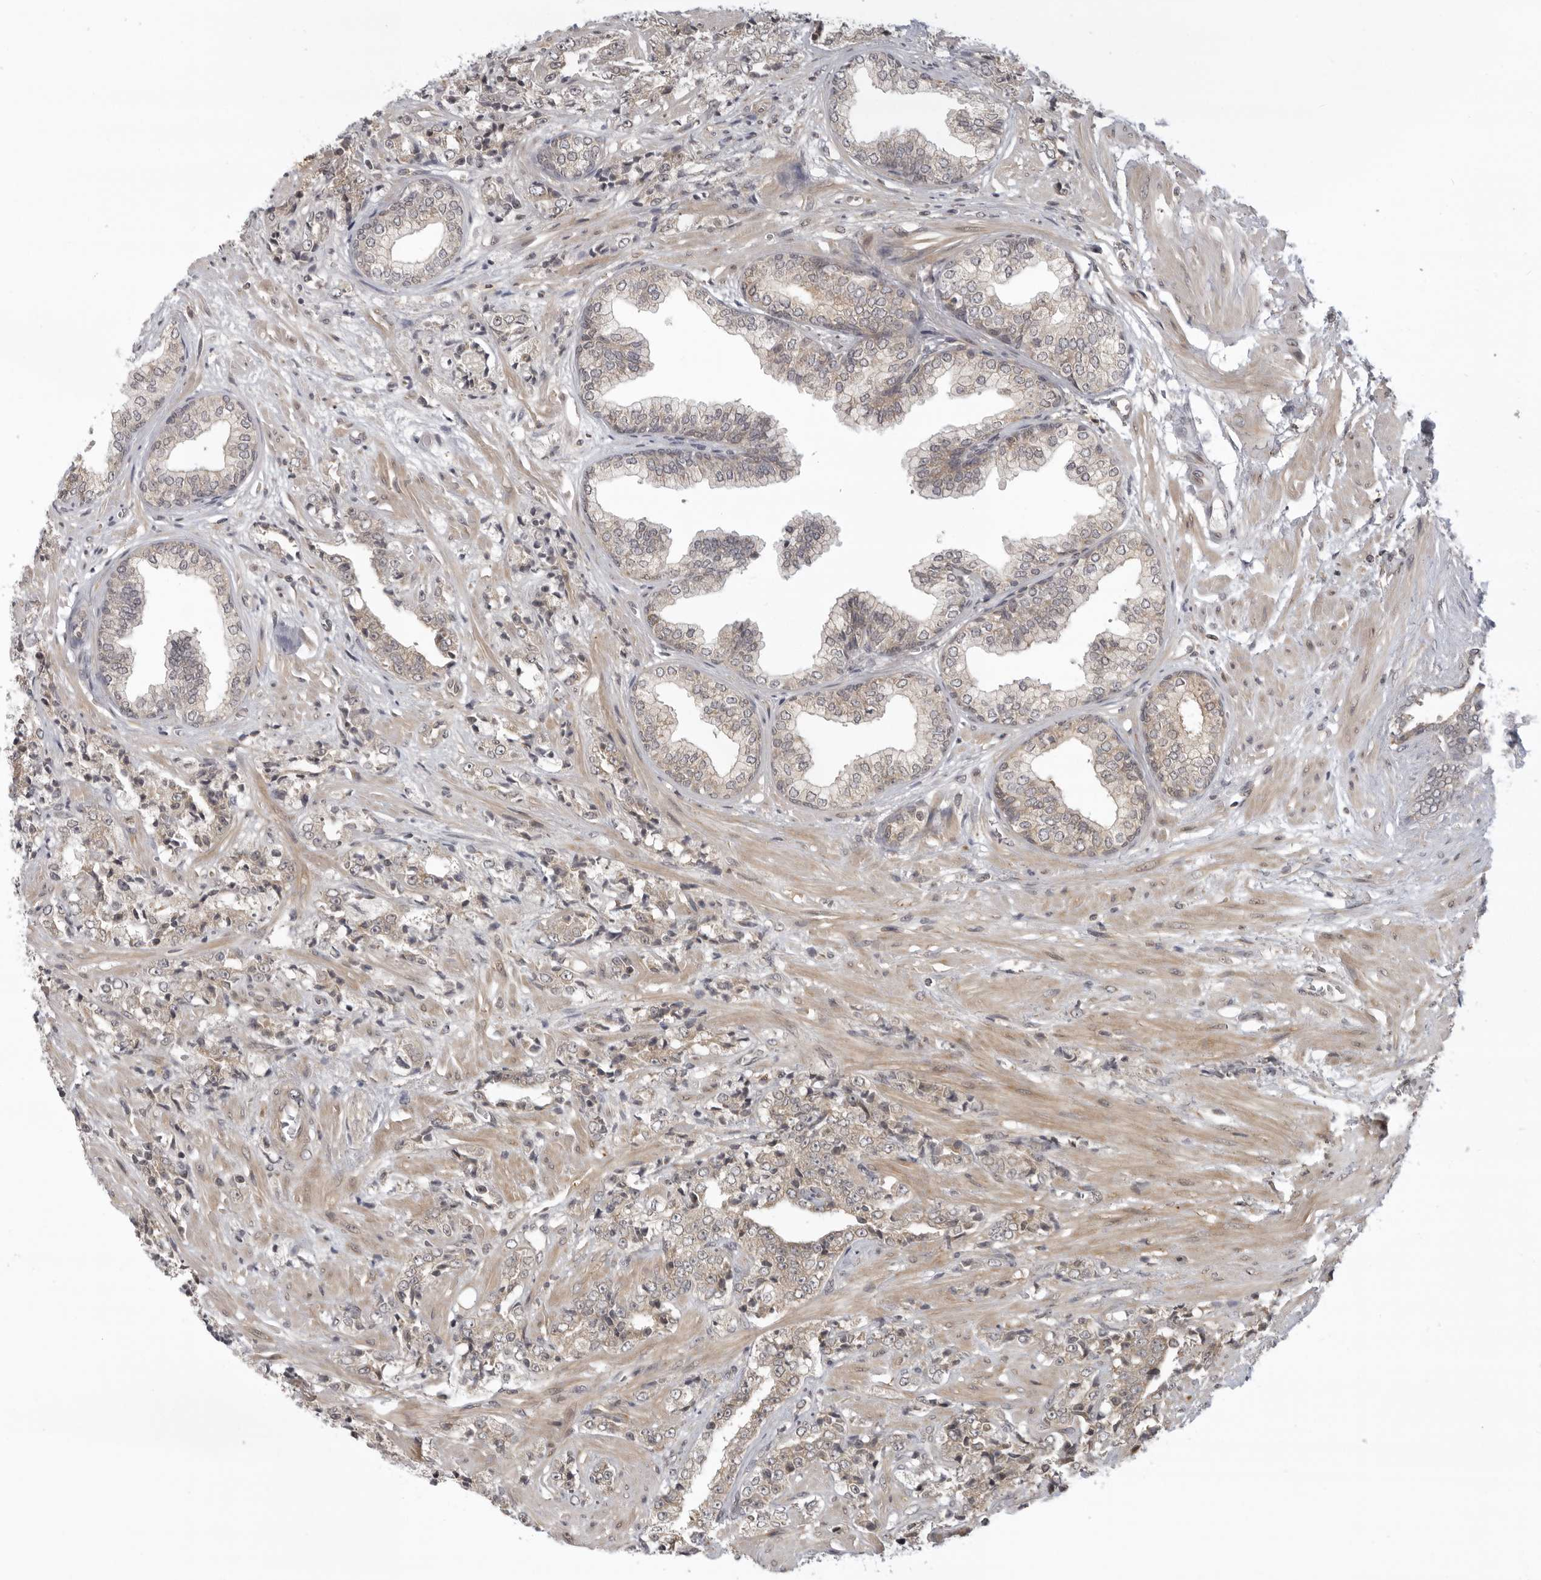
{"staining": {"intensity": "weak", "quantity": "<25%", "location": "cytoplasmic/membranous"}, "tissue": "prostate cancer", "cell_type": "Tumor cells", "image_type": "cancer", "snomed": [{"axis": "morphology", "description": "Adenocarcinoma, High grade"}, {"axis": "topography", "description": "Prostate"}], "caption": "Immunohistochemistry (IHC) micrograph of prostate cancer (adenocarcinoma (high-grade)) stained for a protein (brown), which displays no expression in tumor cells. The staining is performed using DAB (3,3'-diaminobenzidine) brown chromogen with nuclei counter-stained in using hematoxylin.", "gene": "PRRC2A", "patient": {"sex": "male", "age": 71}}